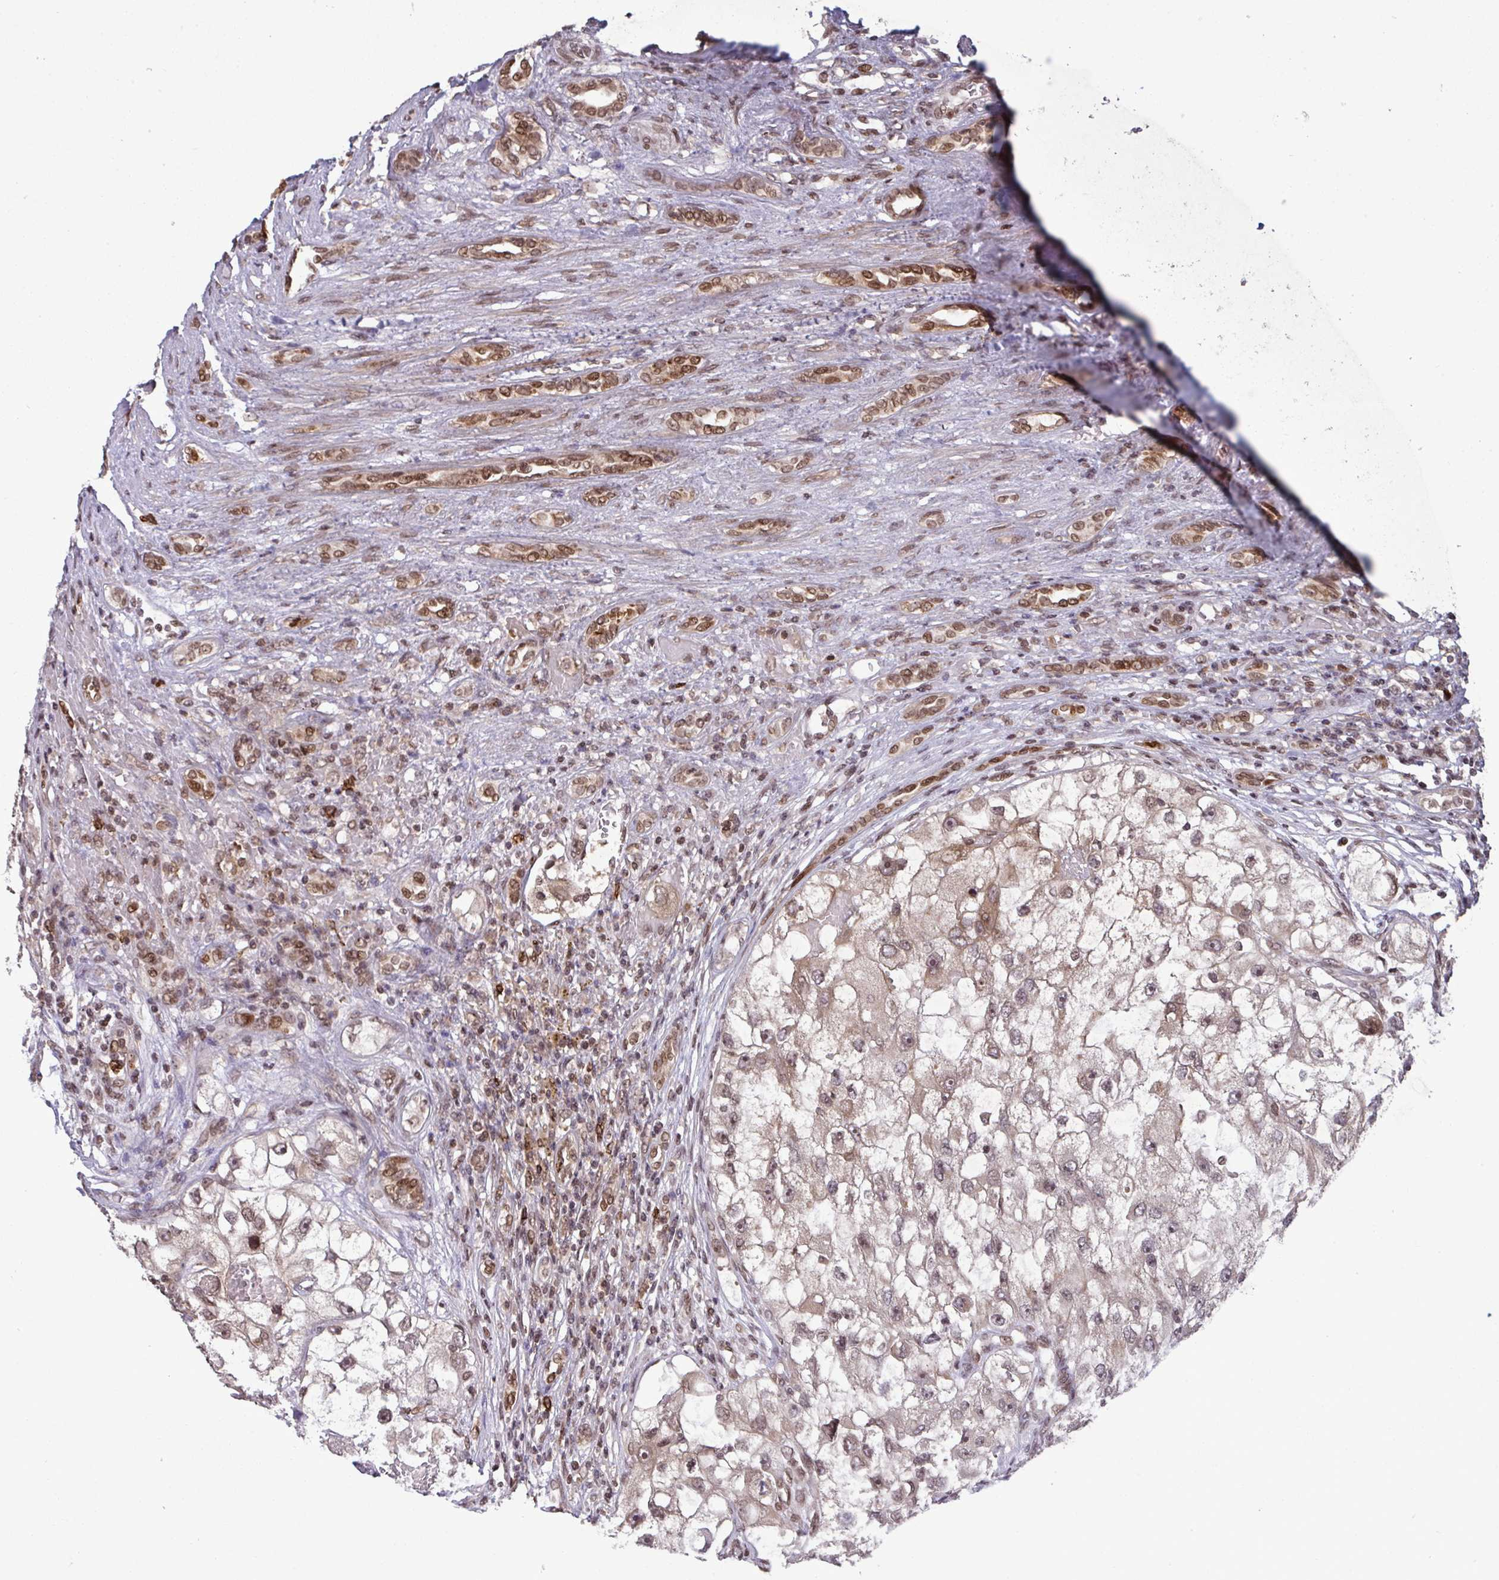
{"staining": {"intensity": "weak", "quantity": "25%-75%", "location": "cytoplasmic/membranous,nuclear"}, "tissue": "renal cancer", "cell_type": "Tumor cells", "image_type": "cancer", "snomed": [{"axis": "morphology", "description": "Adenocarcinoma, NOS"}, {"axis": "topography", "description": "Kidney"}], "caption": "Immunohistochemistry (IHC) image of neoplastic tissue: renal cancer stained using immunohistochemistry (IHC) exhibits low levels of weak protein expression localized specifically in the cytoplasmic/membranous and nuclear of tumor cells, appearing as a cytoplasmic/membranous and nuclear brown color.", "gene": "UXT", "patient": {"sex": "male", "age": 63}}